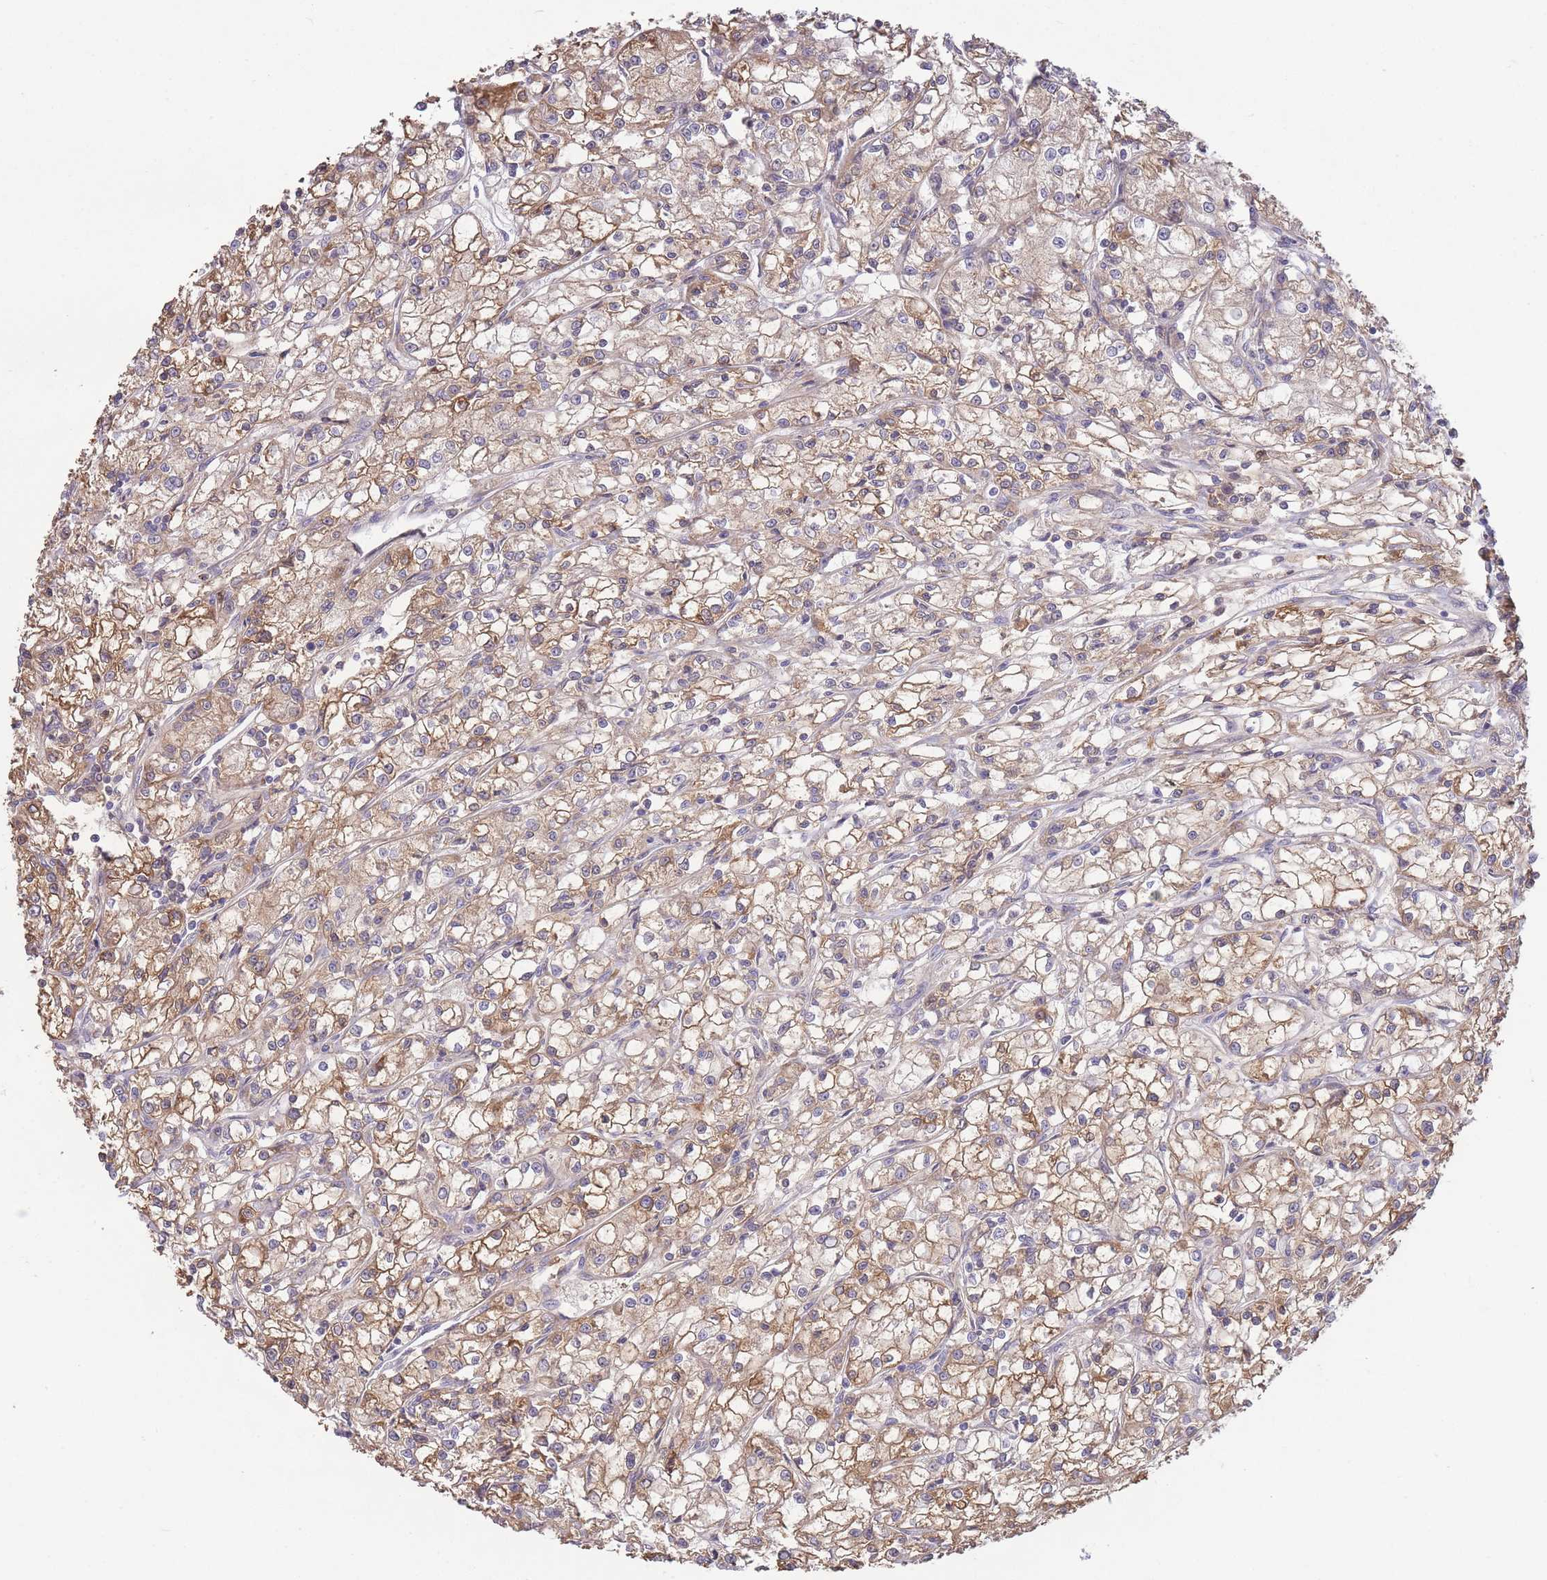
{"staining": {"intensity": "moderate", "quantity": ">75%", "location": "cytoplasmic/membranous"}, "tissue": "renal cancer", "cell_type": "Tumor cells", "image_type": "cancer", "snomed": [{"axis": "morphology", "description": "Adenocarcinoma, NOS"}, {"axis": "topography", "description": "Kidney"}], "caption": "Immunohistochemical staining of human renal cancer displays medium levels of moderate cytoplasmic/membranous protein staining in about >75% of tumor cells.", "gene": "ZNF304", "patient": {"sex": "female", "age": 59}}